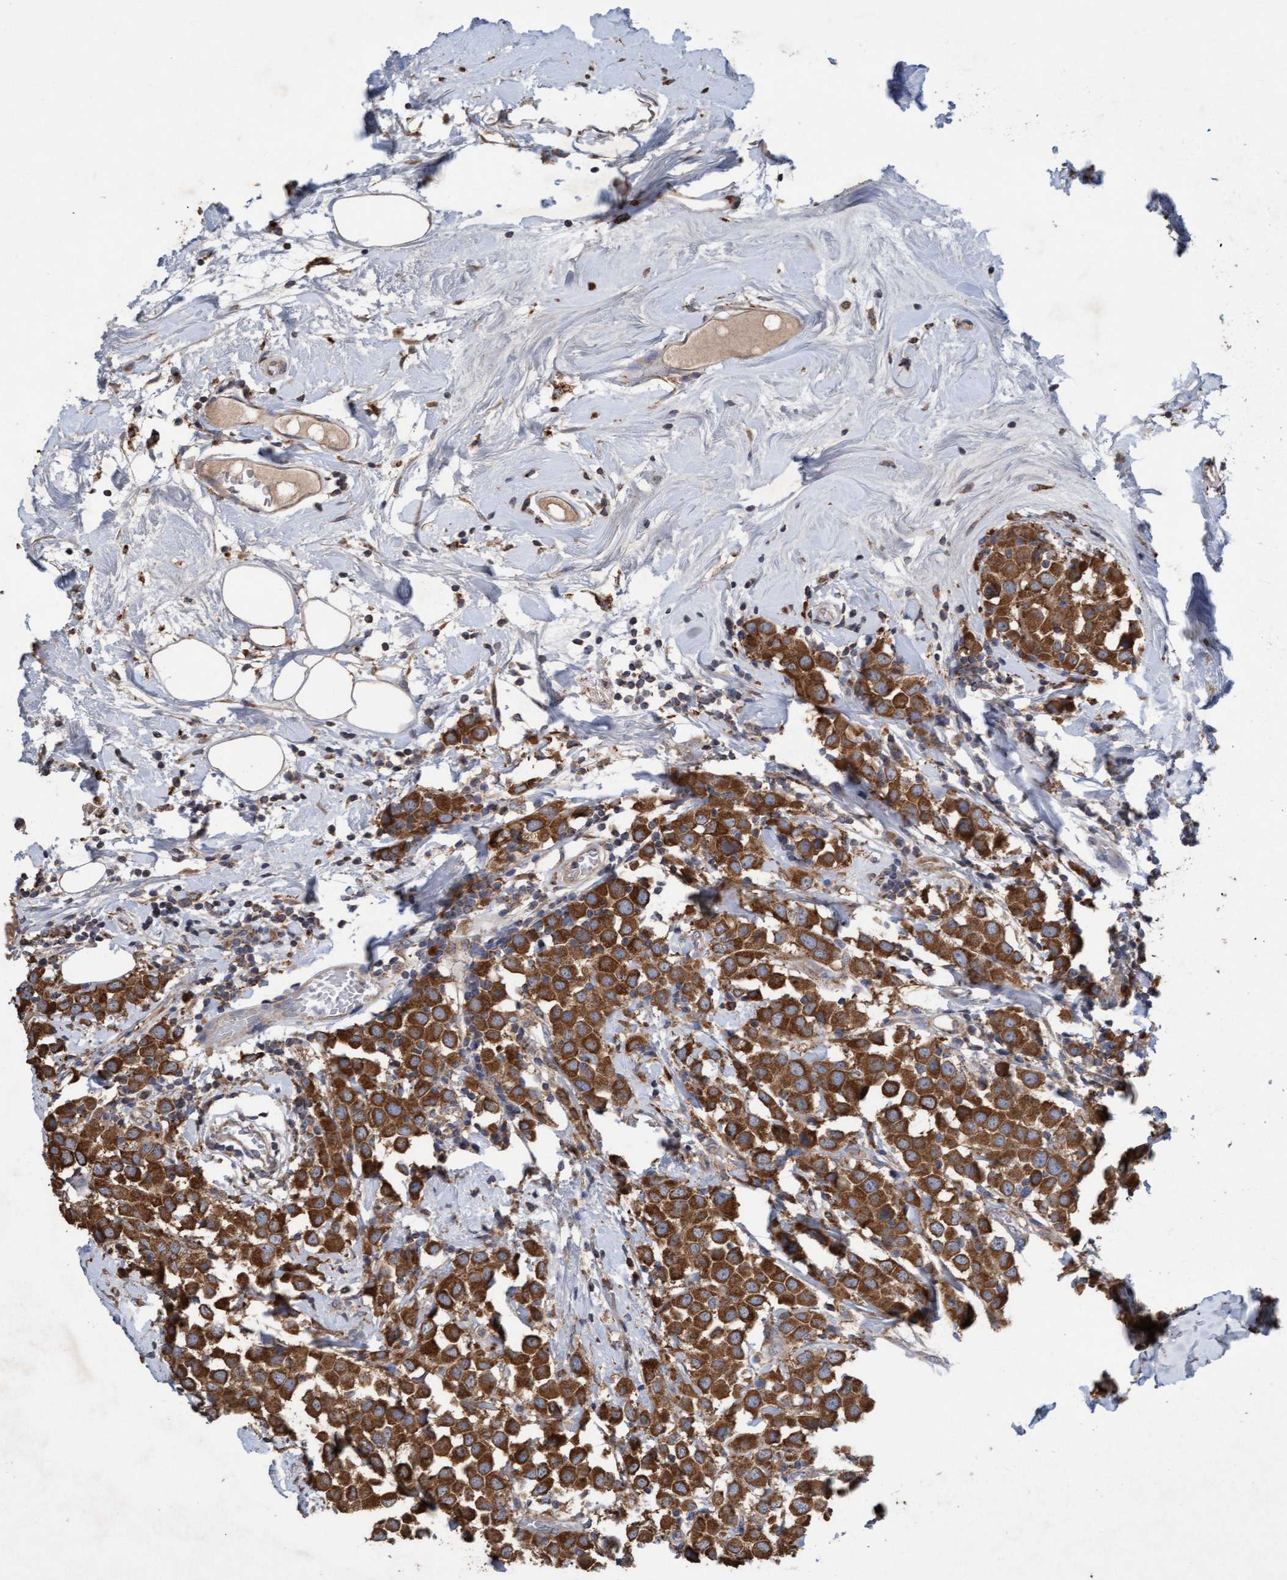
{"staining": {"intensity": "strong", "quantity": ">75%", "location": "cytoplasmic/membranous"}, "tissue": "breast cancer", "cell_type": "Tumor cells", "image_type": "cancer", "snomed": [{"axis": "morphology", "description": "Duct carcinoma"}, {"axis": "topography", "description": "Breast"}], "caption": "Immunohistochemistry of breast invasive ductal carcinoma shows high levels of strong cytoplasmic/membranous positivity in approximately >75% of tumor cells. (brown staining indicates protein expression, while blue staining denotes nuclei).", "gene": "ATPAF2", "patient": {"sex": "female", "age": 61}}